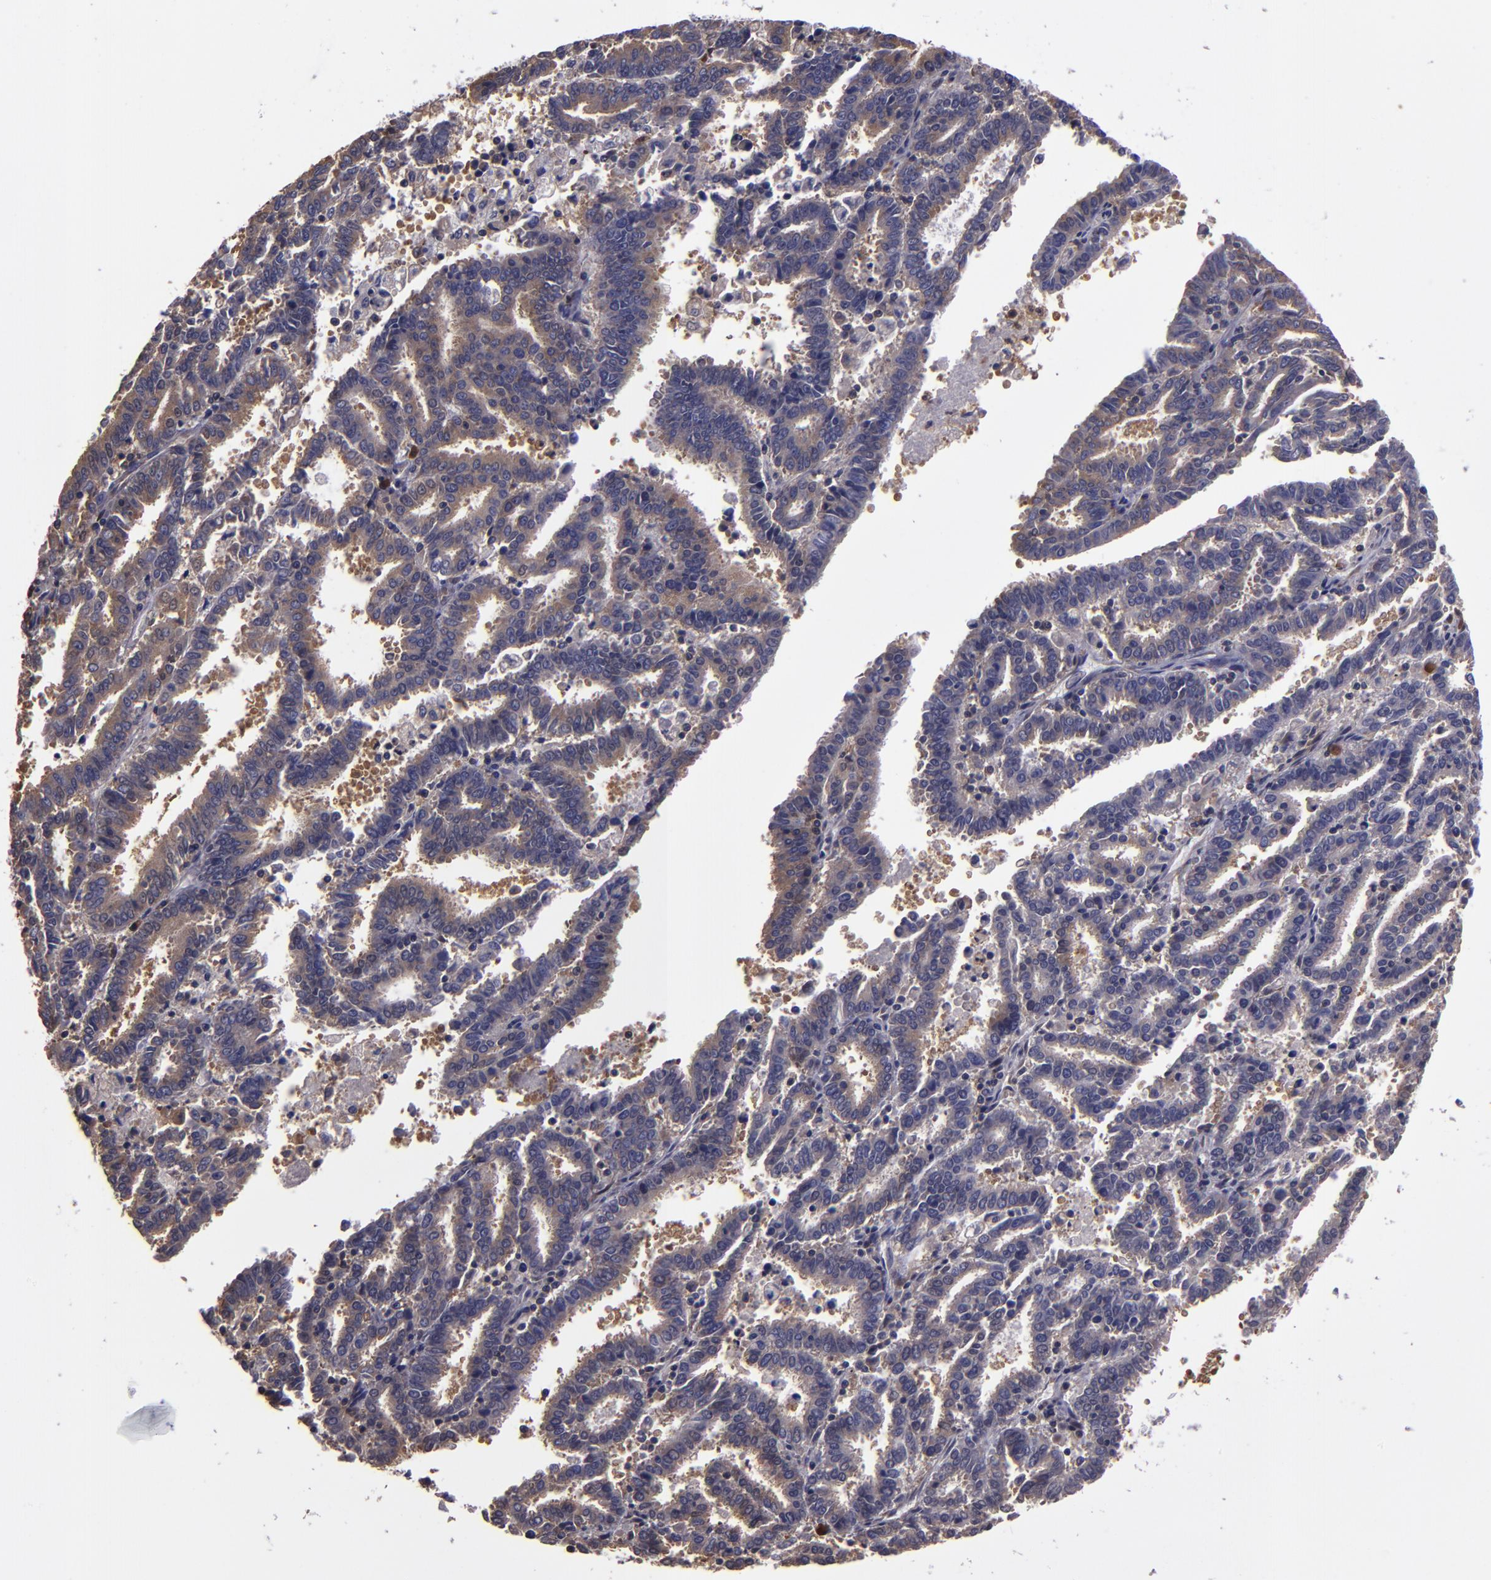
{"staining": {"intensity": "moderate", "quantity": "25%-75%", "location": "cytoplasmic/membranous"}, "tissue": "endometrial cancer", "cell_type": "Tumor cells", "image_type": "cancer", "snomed": [{"axis": "morphology", "description": "Adenocarcinoma, NOS"}, {"axis": "topography", "description": "Uterus"}], "caption": "Endometrial cancer was stained to show a protein in brown. There is medium levels of moderate cytoplasmic/membranous positivity in about 25%-75% of tumor cells. (DAB IHC, brown staining for protein, blue staining for nuclei).", "gene": "CARS1", "patient": {"sex": "female", "age": 83}}